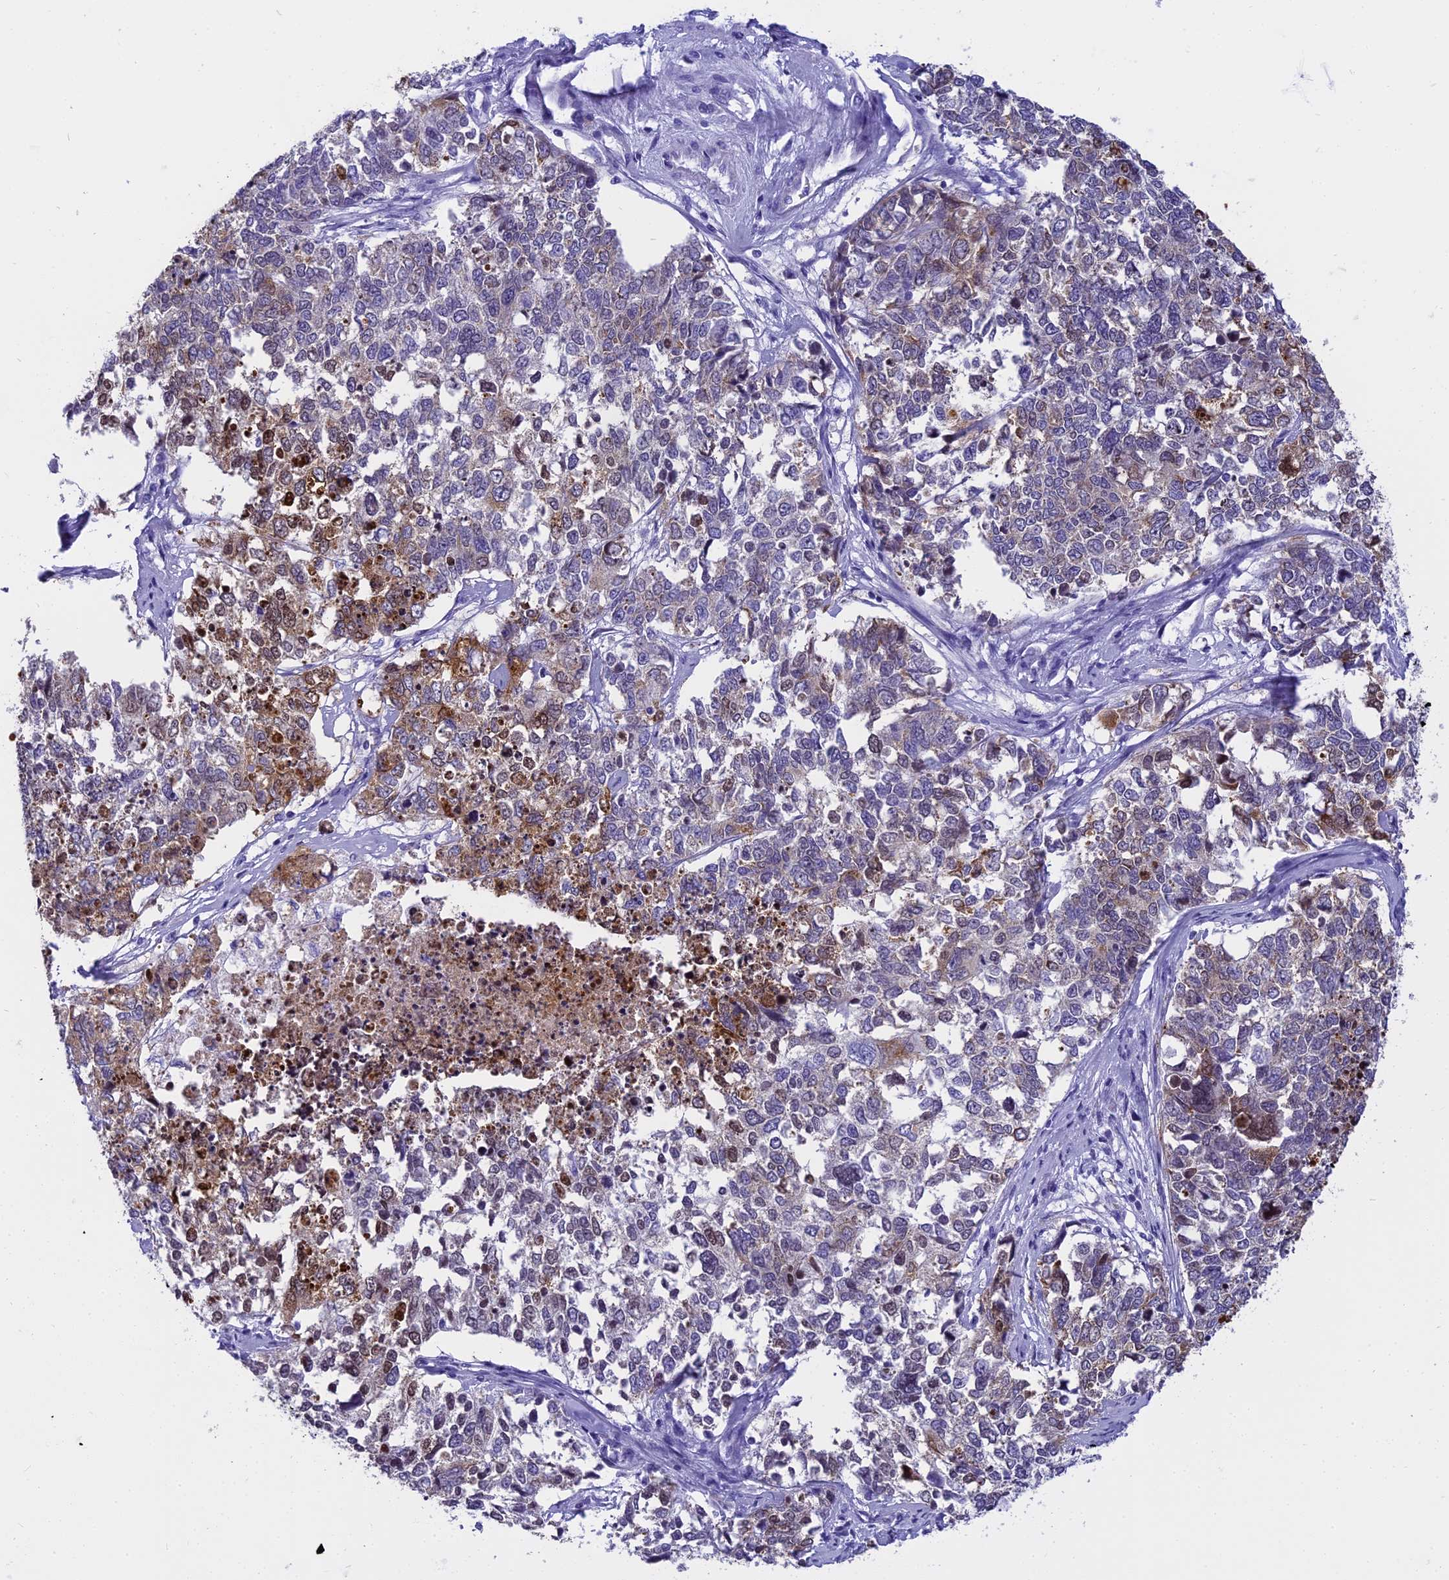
{"staining": {"intensity": "moderate", "quantity": "<25%", "location": "cytoplasmic/membranous,nuclear"}, "tissue": "cervical cancer", "cell_type": "Tumor cells", "image_type": "cancer", "snomed": [{"axis": "morphology", "description": "Squamous cell carcinoma, NOS"}, {"axis": "topography", "description": "Cervix"}], "caption": "A histopathology image of cervical cancer stained for a protein shows moderate cytoplasmic/membranous and nuclear brown staining in tumor cells. (DAB IHC with brightfield microscopy, high magnification).", "gene": "KCTD14", "patient": {"sex": "female", "age": 63}}